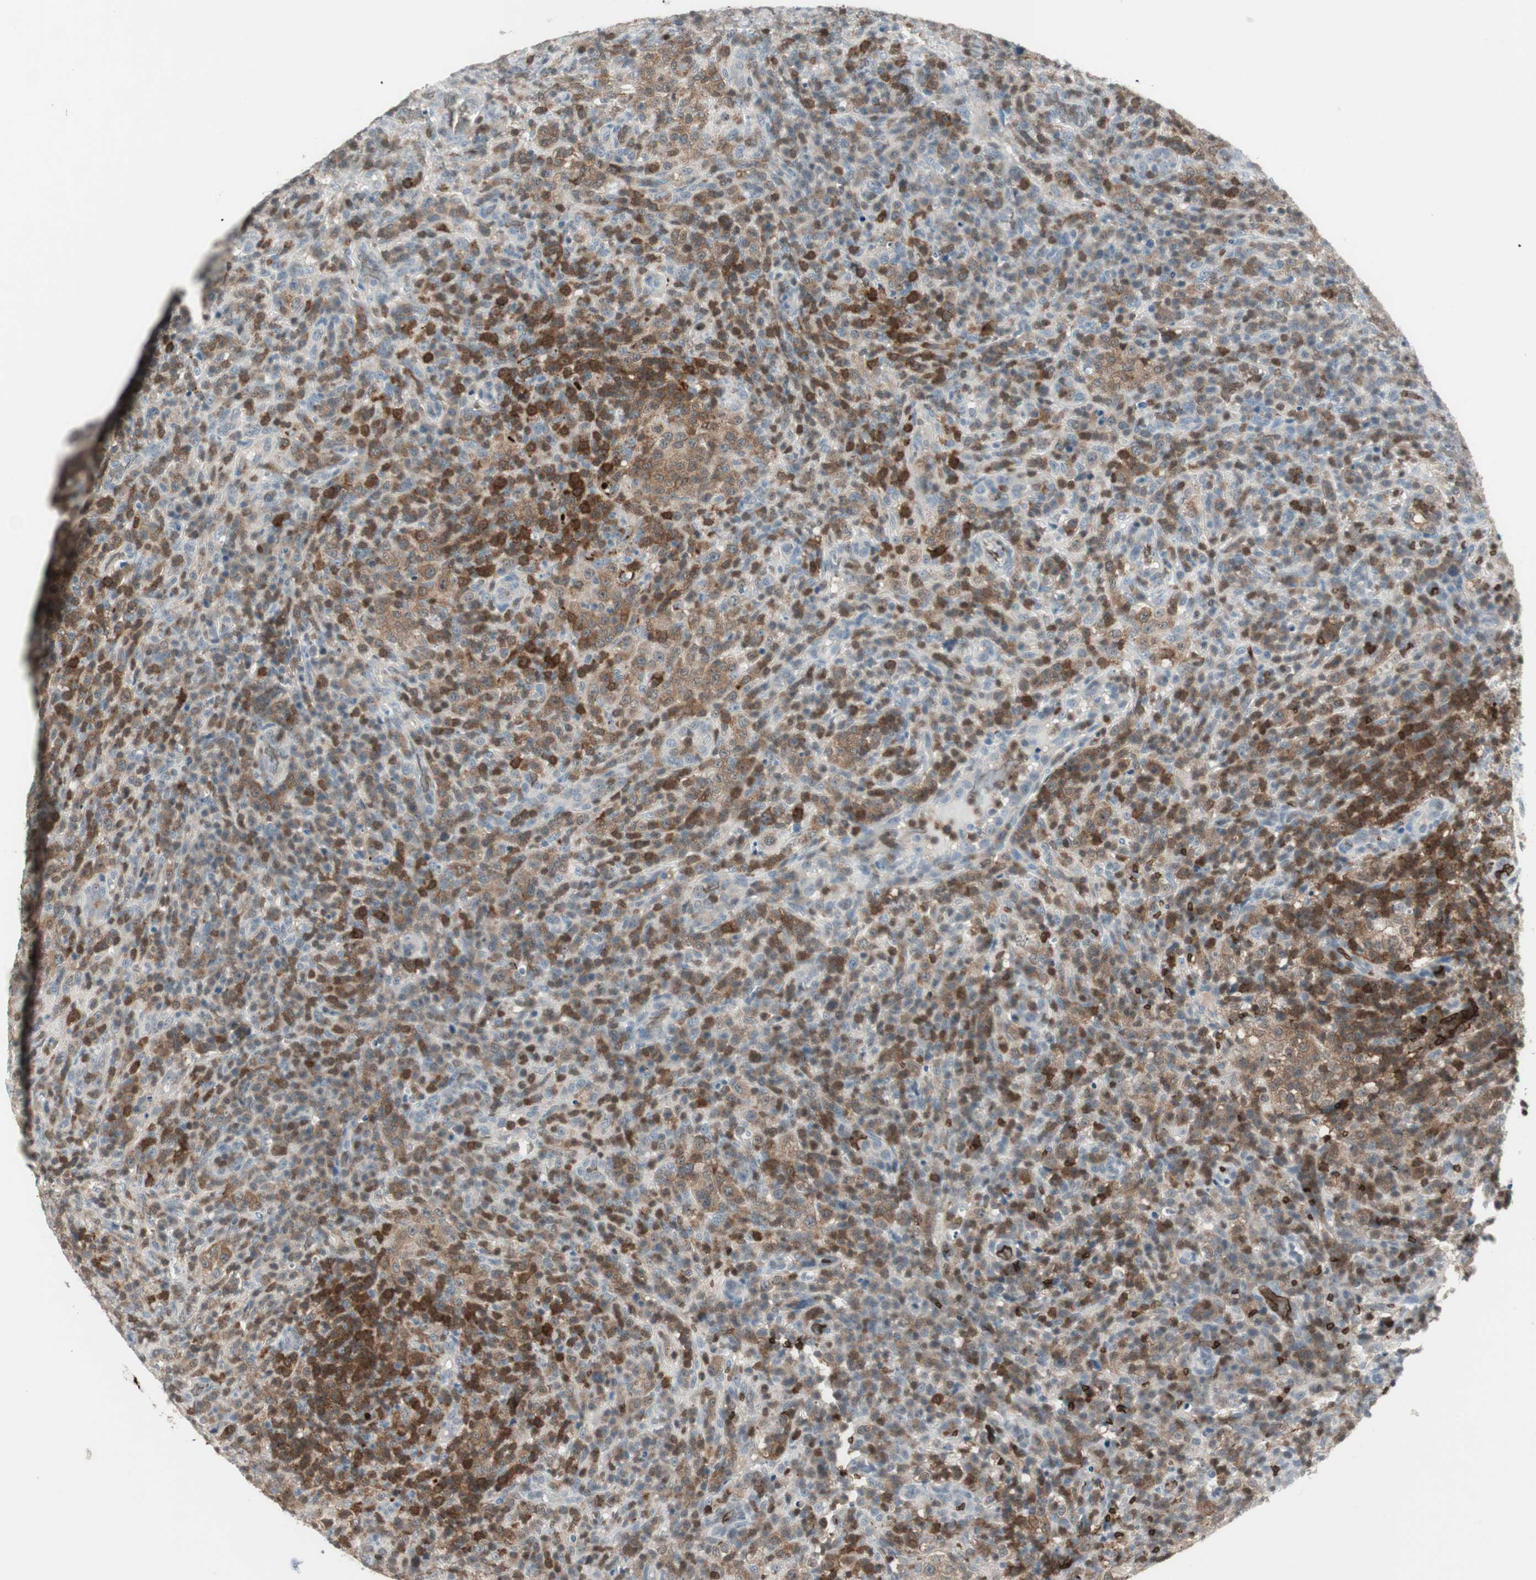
{"staining": {"intensity": "moderate", "quantity": ">75%", "location": "cytoplasmic/membranous"}, "tissue": "lymphoma", "cell_type": "Tumor cells", "image_type": "cancer", "snomed": [{"axis": "morphology", "description": "Malignant lymphoma, non-Hodgkin's type, High grade"}, {"axis": "topography", "description": "Lymph node"}], "caption": "Protein staining exhibits moderate cytoplasmic/membranous staining in approximately >75% of tumor cells in high-grade malignant lymphoma, non-Hodgkin's type. (Brightfield microscopy of DAB IHC at high magnification).", "gene": "MAP4K1", "patient": {"sex": "female", "age": 76}}